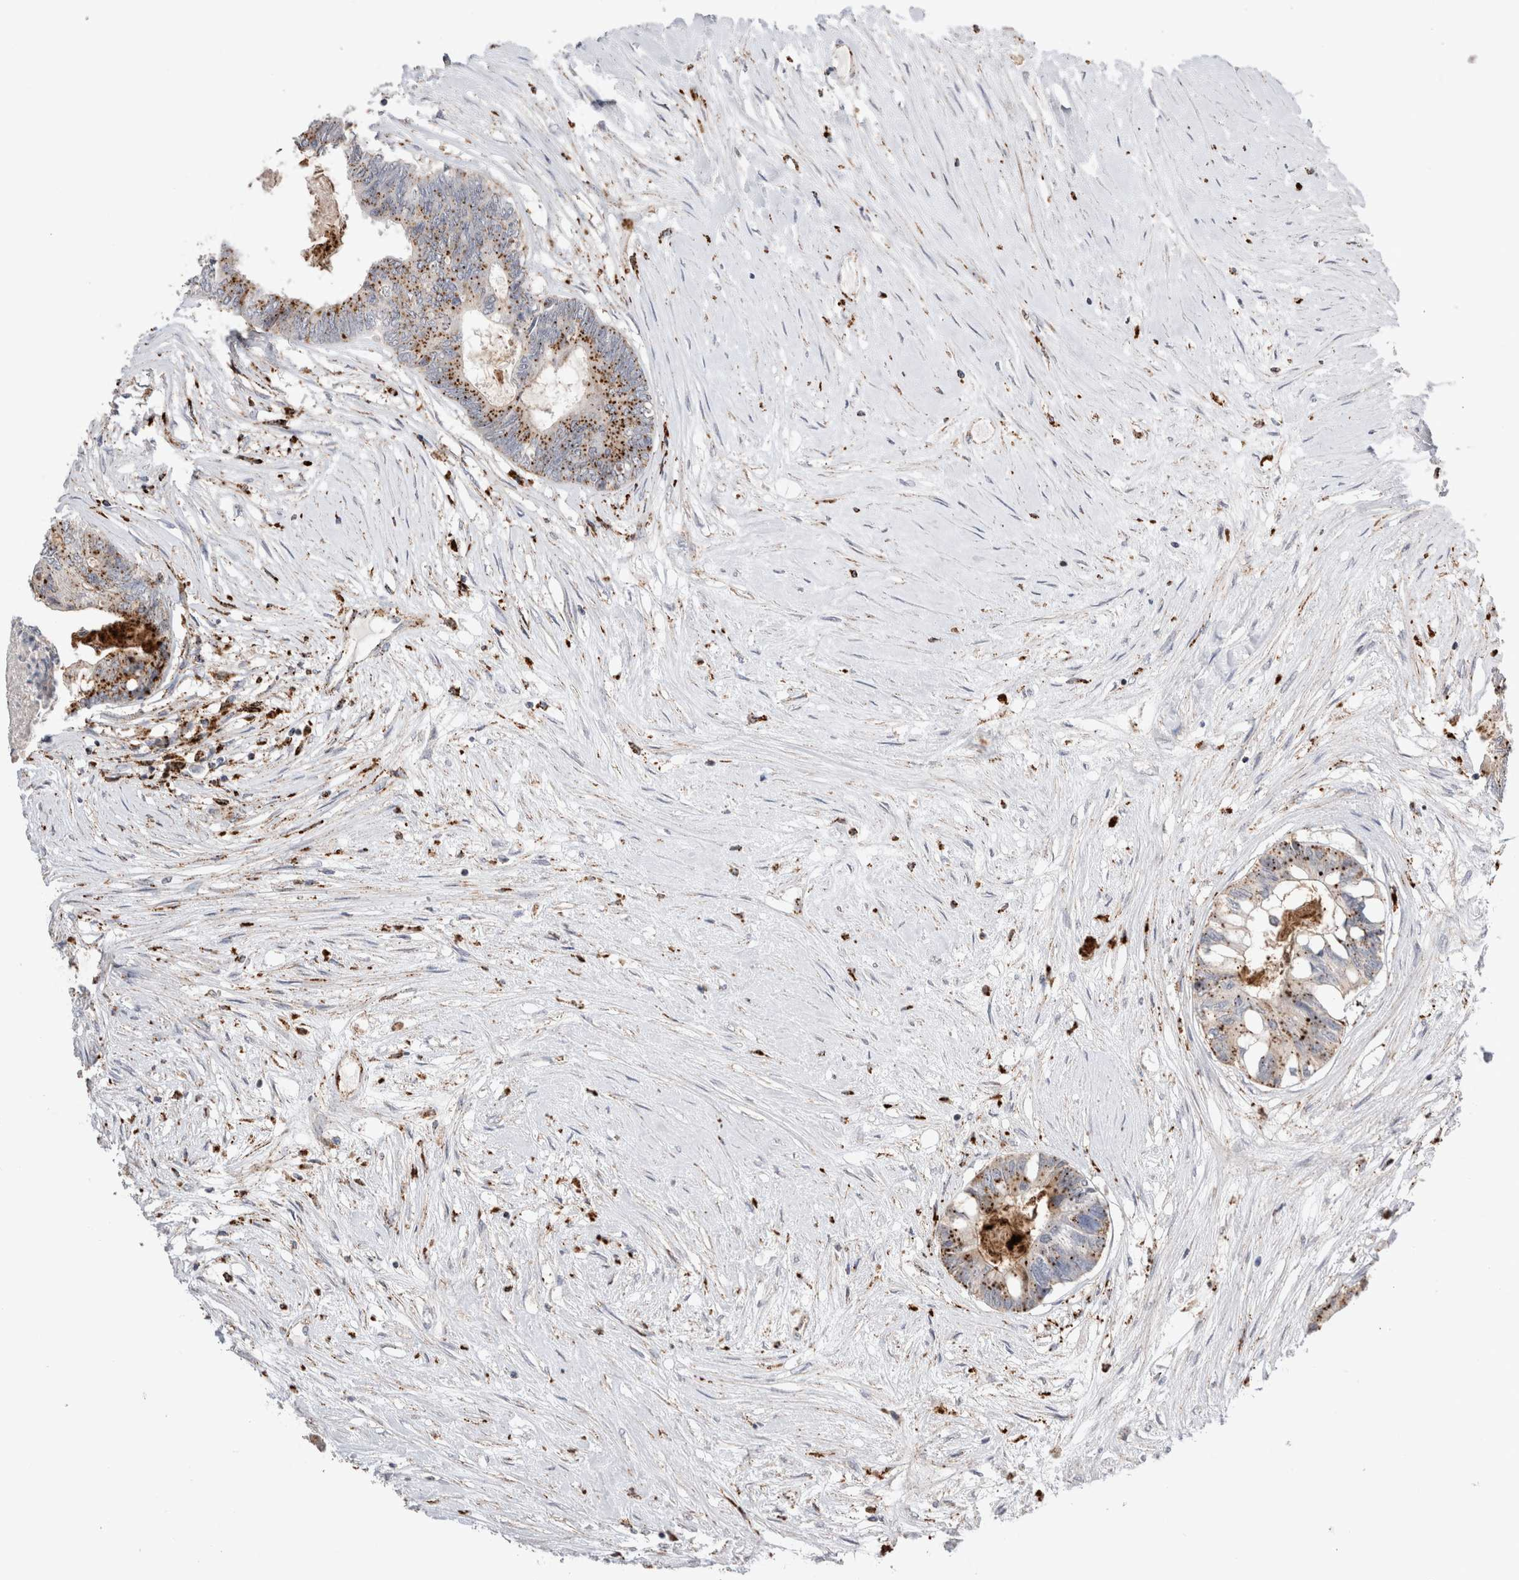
{"staining": {"intensity": "moderate", "quantity": ">75%", "location": "cytoplasmic/membranous"}, "tissue": "colorectal cancer", "cell_type": "Tumor cells", "image_type": "cancer", "snomed": [{"axis": "morphology", "description": "Adenocarcinoma, NOS"}, {"axis": "topography", "description": "Rectum"}], "caption": "DAB (3,3'-diaminobenzidine) immunohistochemical staining of colorectal cancer (adenocarcinoma) exhibits moderate cytoplasmic/membranous protein positivity in about >75% of tumor cells. (DAB = brown stain, brightfield microscopy at high magnification).", "gene": "CTSA", "patient": {"sex": "male", "age": 63}}